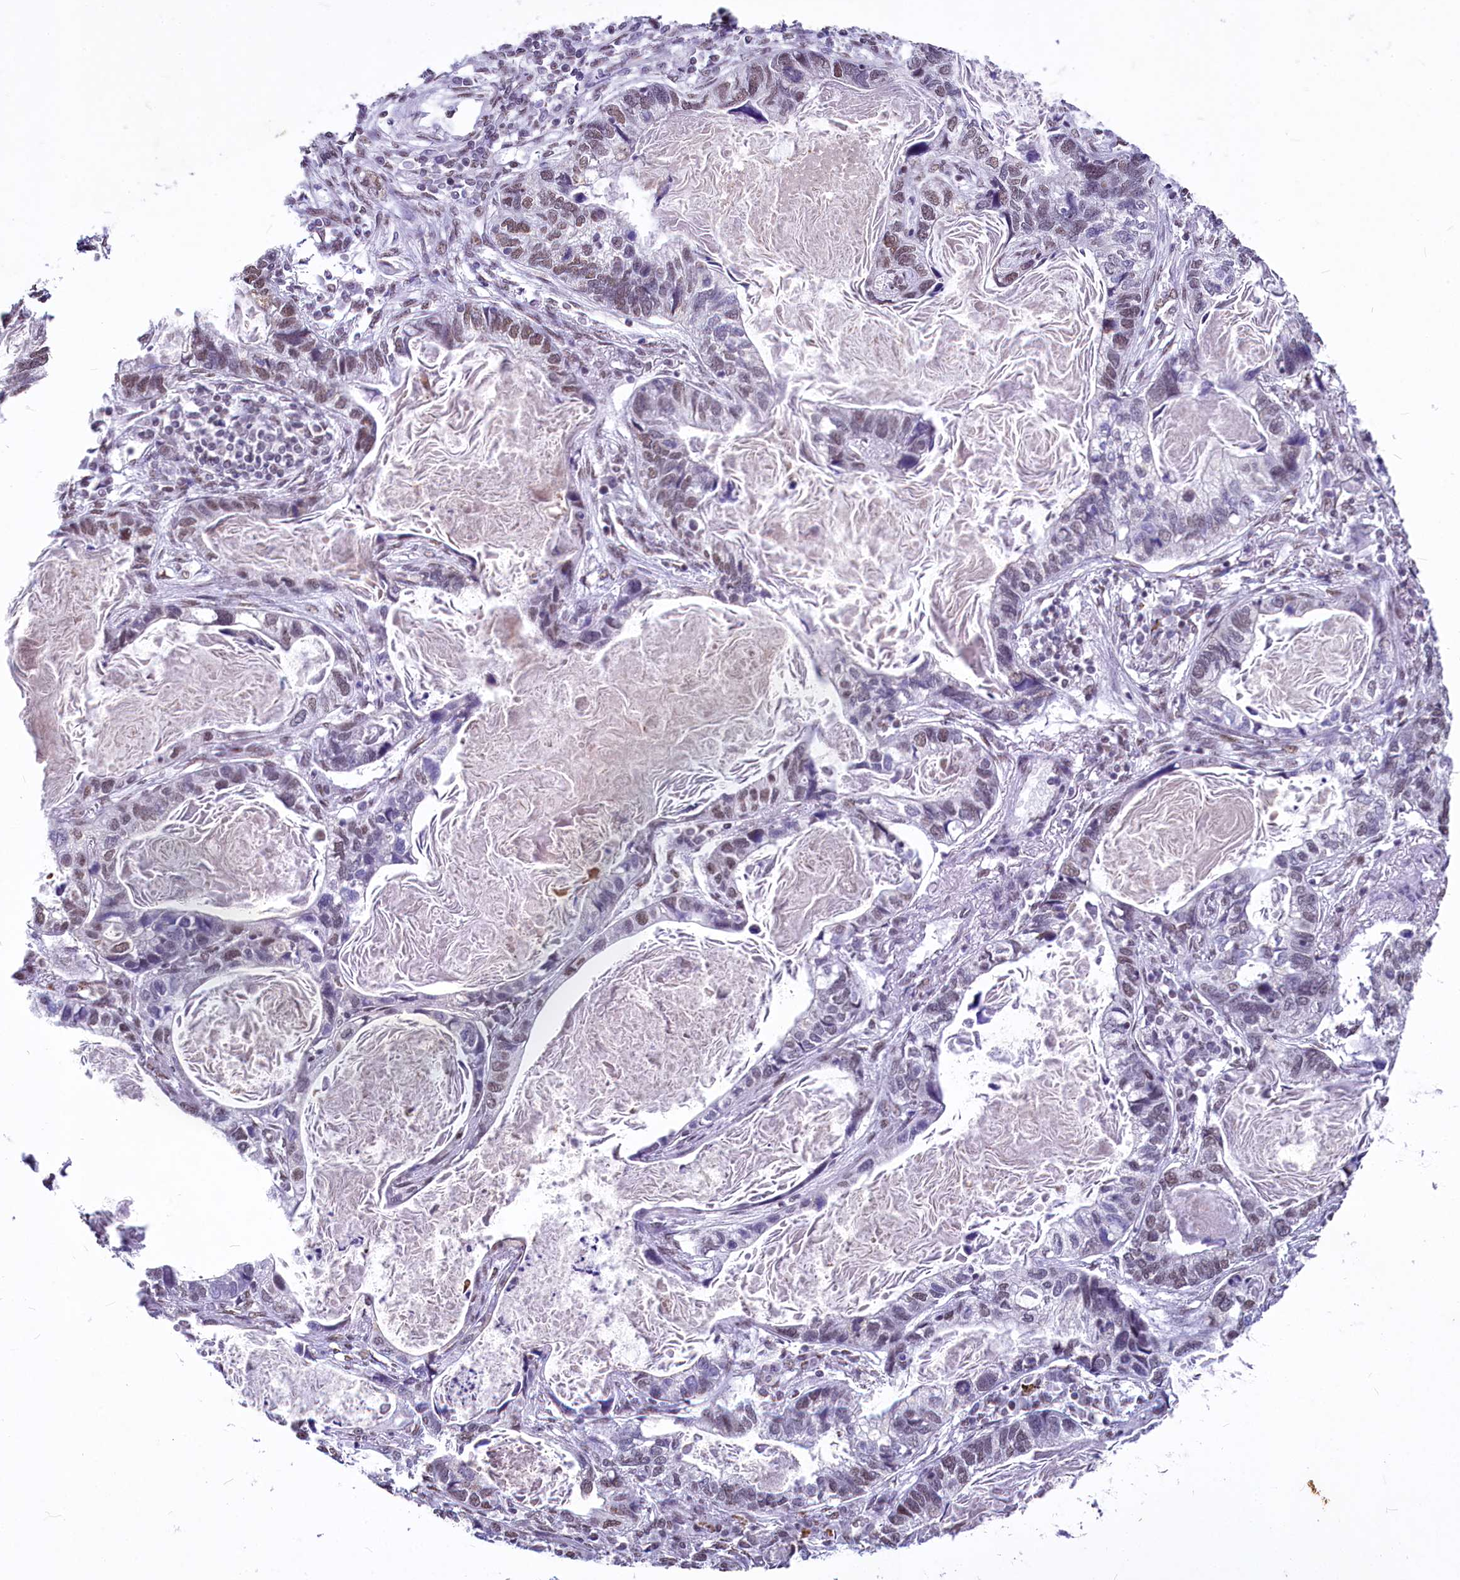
{"staining": {"intensity": "moderate", "quantity": "<25%", "location": "nuclear"}, "tissue": "lung cancer", "cell_type": "Tumor cells", "image_type": "cancer", "snomed": [{"axis": "morphology", "description": "Adenocarcinoma, NOS"}, {"axis": "topography", "description": "Lung"}], "caption": "Protein expression analysis of human lung adenocarcinoma reveals moderate nuclear expression in about <25% of tumor cells.", "gene": "PARPBP", "patient": {"sex": "male", "age": 67}}